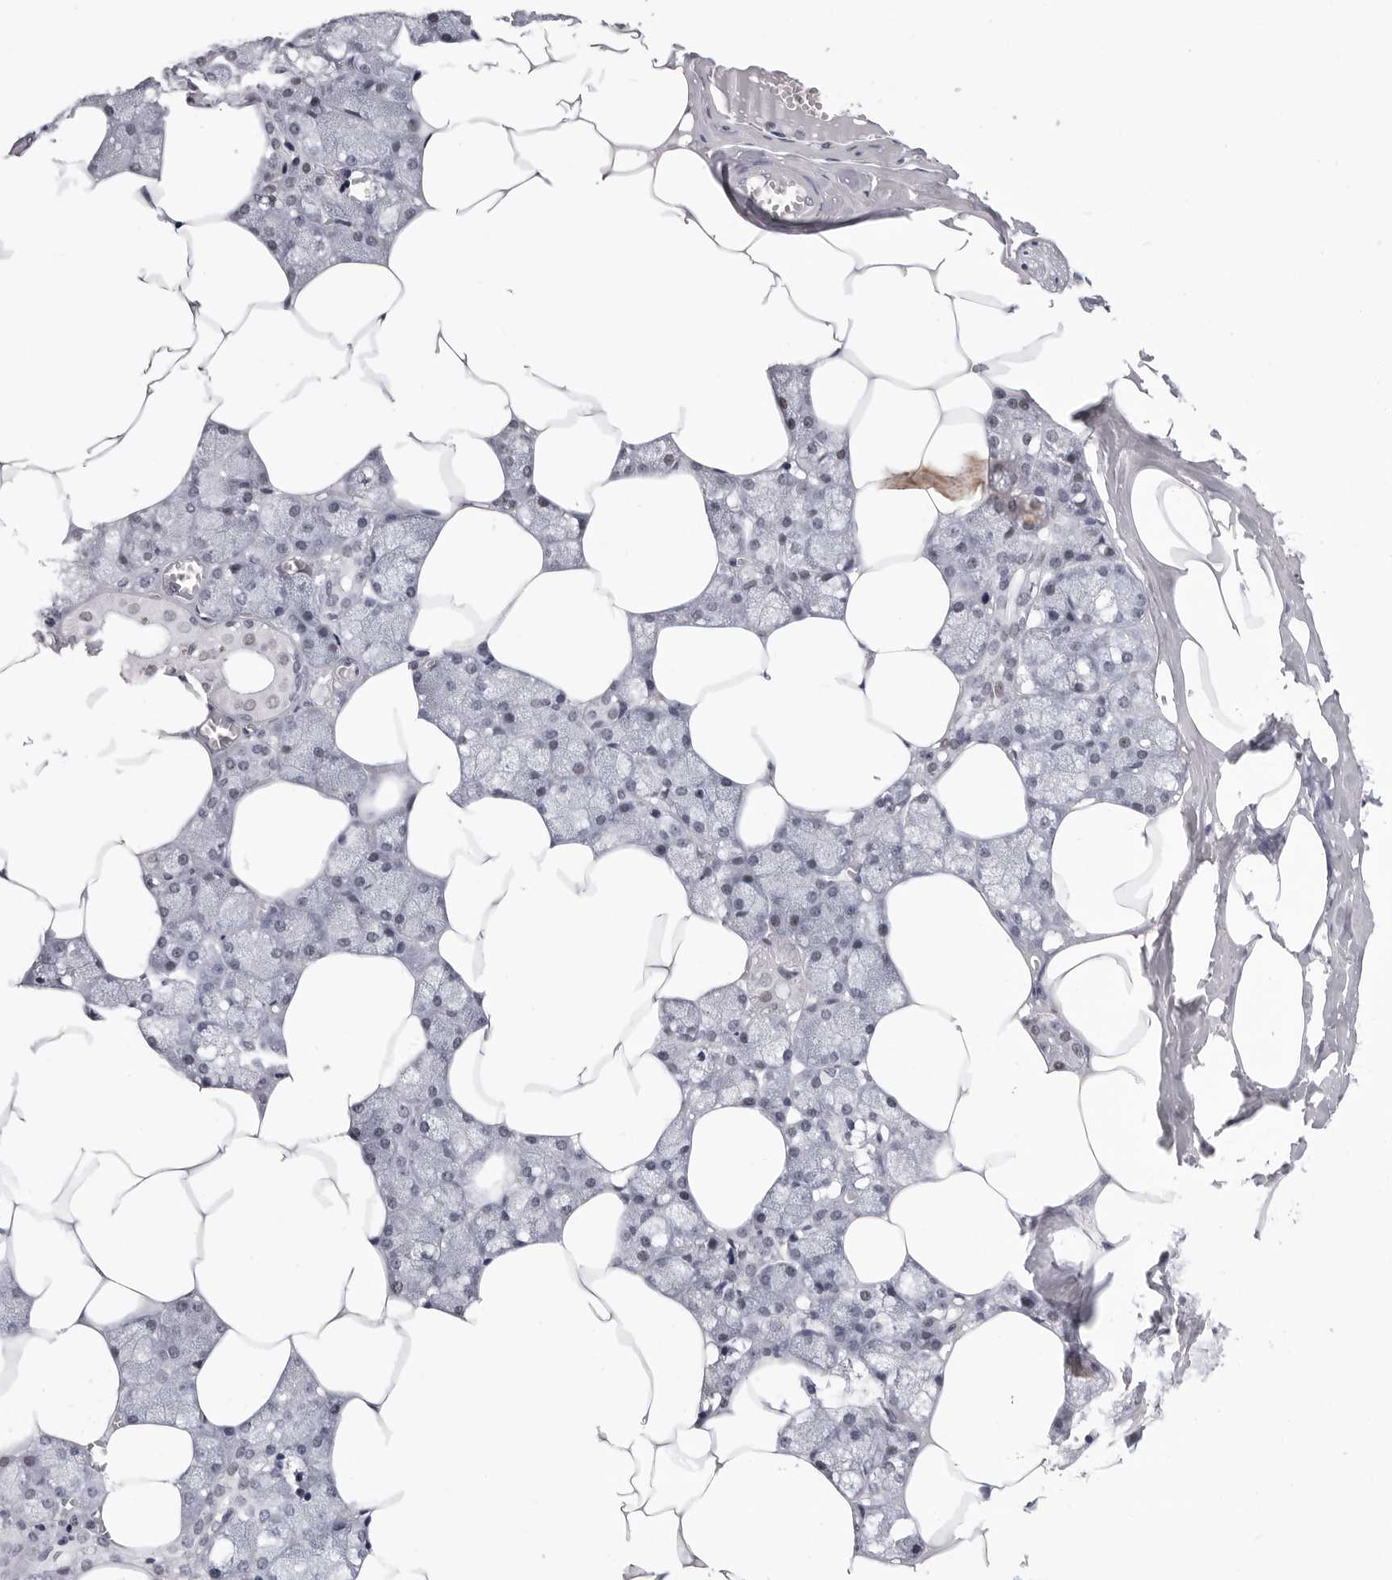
{"staining": {"intensity": "weak", "quantity": "<25%", "location": "nuclear"}, "tissue": "salivary gland", "cell_type": "Glandular cells", "image_type": "normal", "snomed": [{"axis": "morphology", "description": "Normal tissue, NOS"}, {"axis": "topography", "description": "Salivary gland"}], "caption": "Immunohistochemistry (IHC) of normal human salivary gland displays no expression in glandular cells. The staining is performed using DAB (3,3'-diaminobenzidine) brown chromogen with nuclei counter-stained in using hematoxylin.", "gene": "SF3B4", "patient": {"sex": "male", "age": 62}}